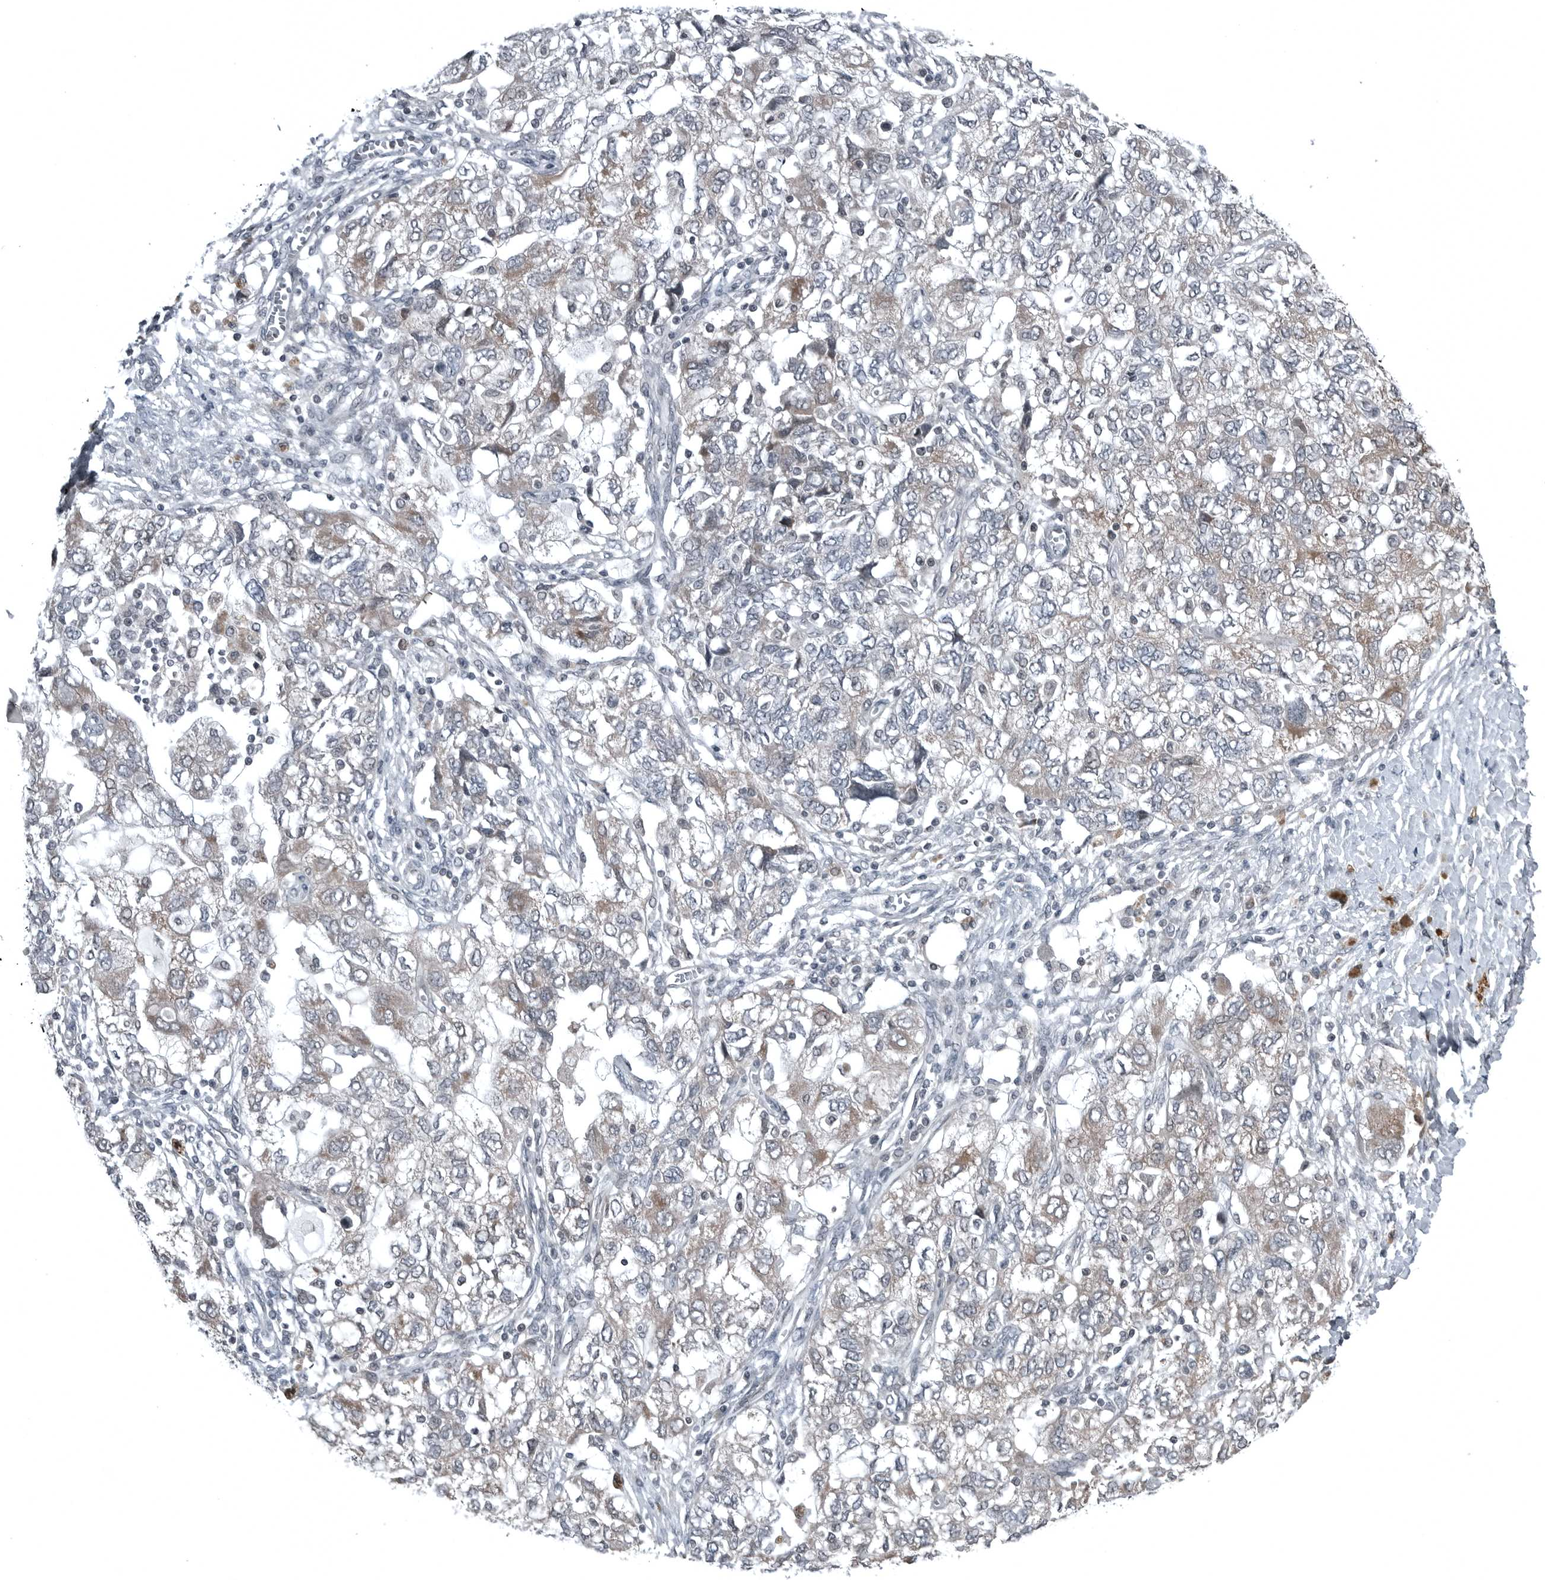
{"staining": {"intensity": "weak", "quantity": "<25%", "location": "cytoplasmic/membranous"}, "tissue": "ovarian cancer", "cell_type": "Tumor cells", "image_type": "cancer", "snomed": [{"axis": "morphology", "description": "Carcinoma, NOS"}, {"axis": "morphology", "description": "Cystadenocarcinoma, serous, NOS"}, {"axis": "topography", "description": "Ovary"}], "caption": "IHC of serous cystadenocarcinoma (ovarian) reveals no staining in tumor cells.", "gene": "GAK", "patient": {"sex": "female", "age": 69}}